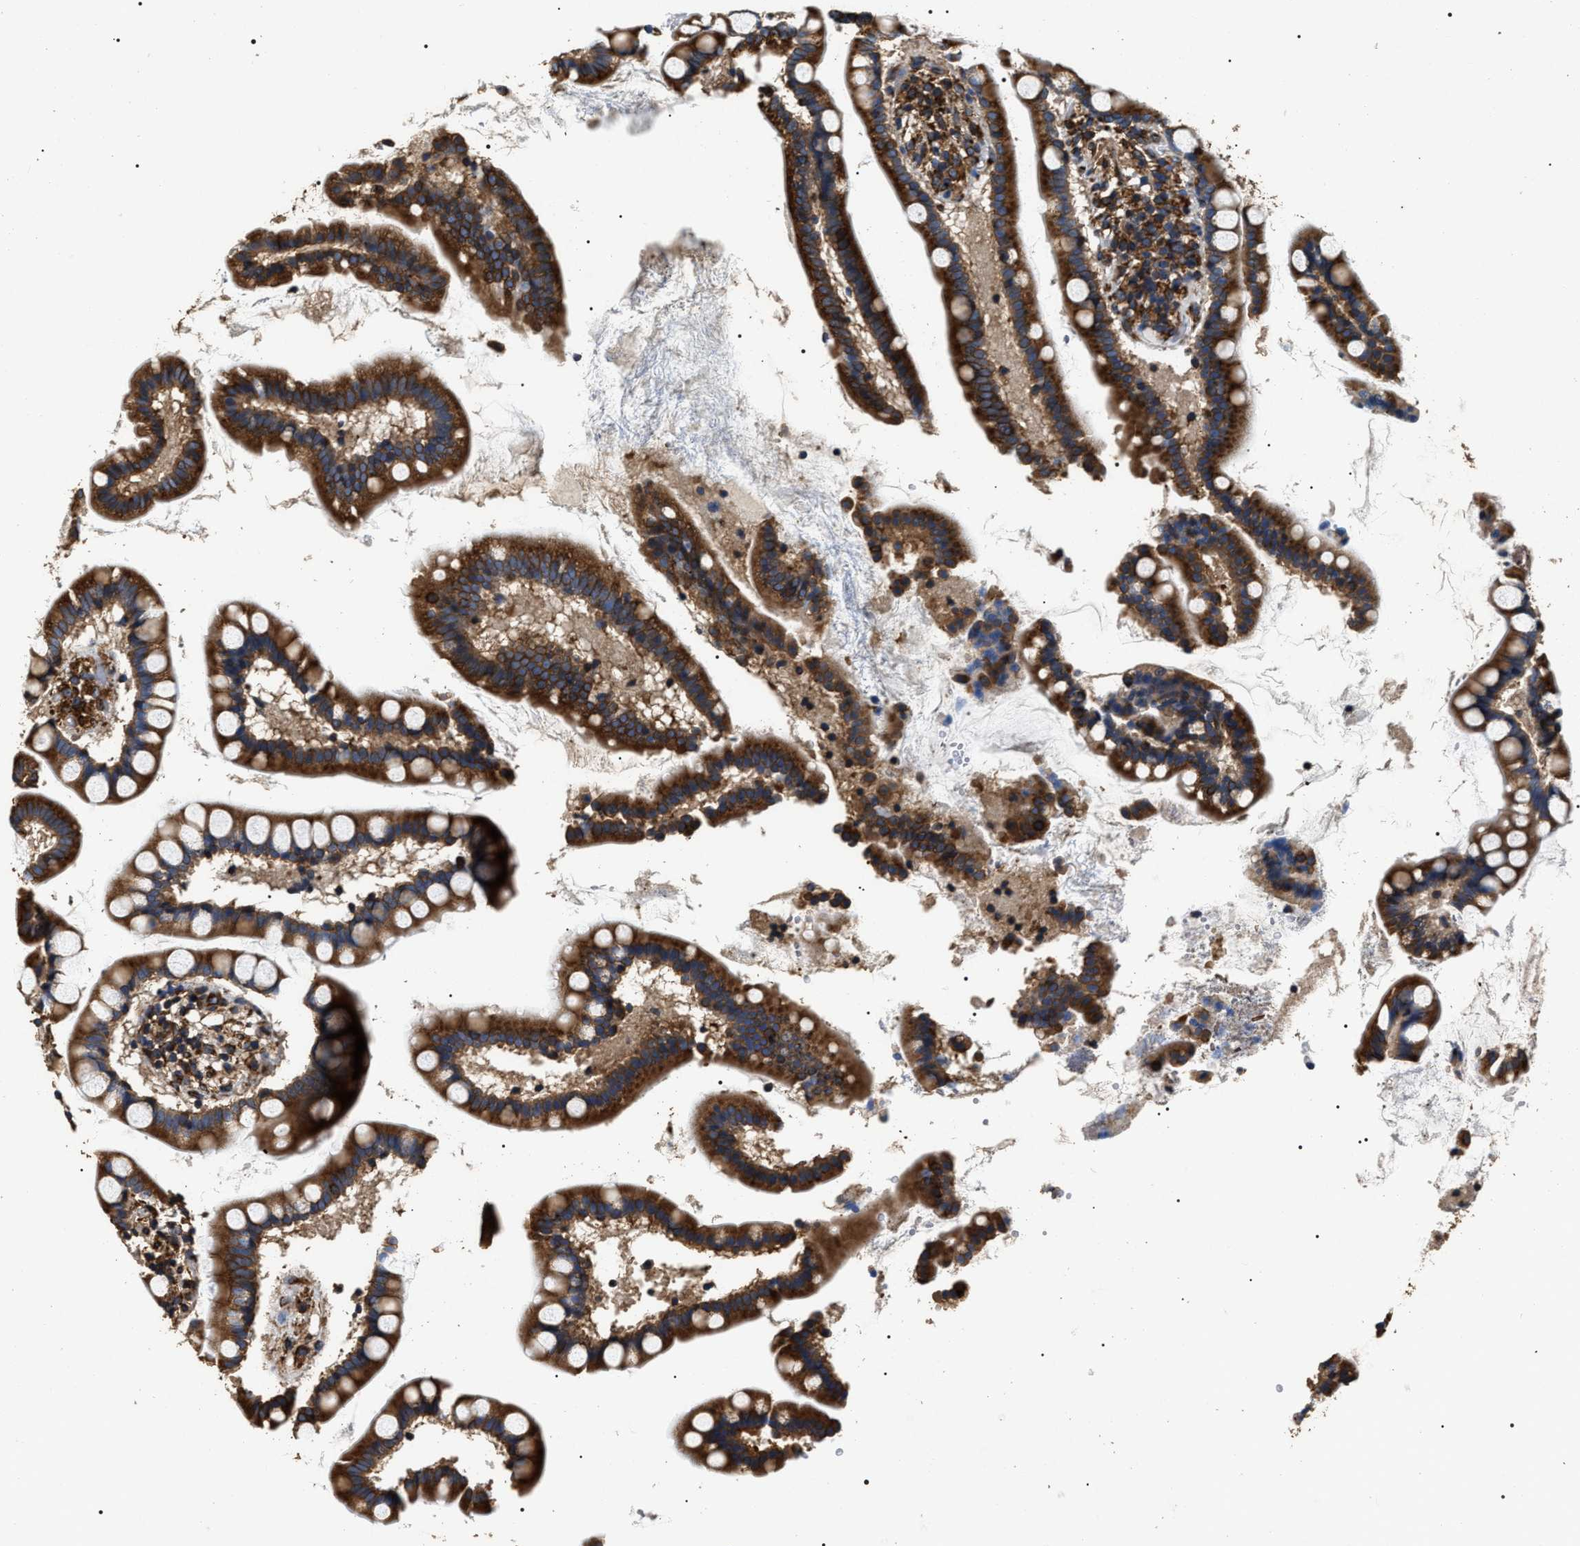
{"staining": {"intensity": "strong", "quantity": ">75%", "location": "cytoplasmic/membranous"}, "tissue": "small intestine", "cell_type": "Glandular cells", "image_type": "normal", "snomed": [{"axis": "morphology", "description": "Normal tissue, NOS"}, {"axis": "topography", "description": "Small intestine"}], "caption": "A high amount of strong cytoplasmic/membranous positivity is seen in approximately >75% of glandular cells in normal small intestine.", "gene": "KTN1", "patient": {"sex": "female", "age": 84}}